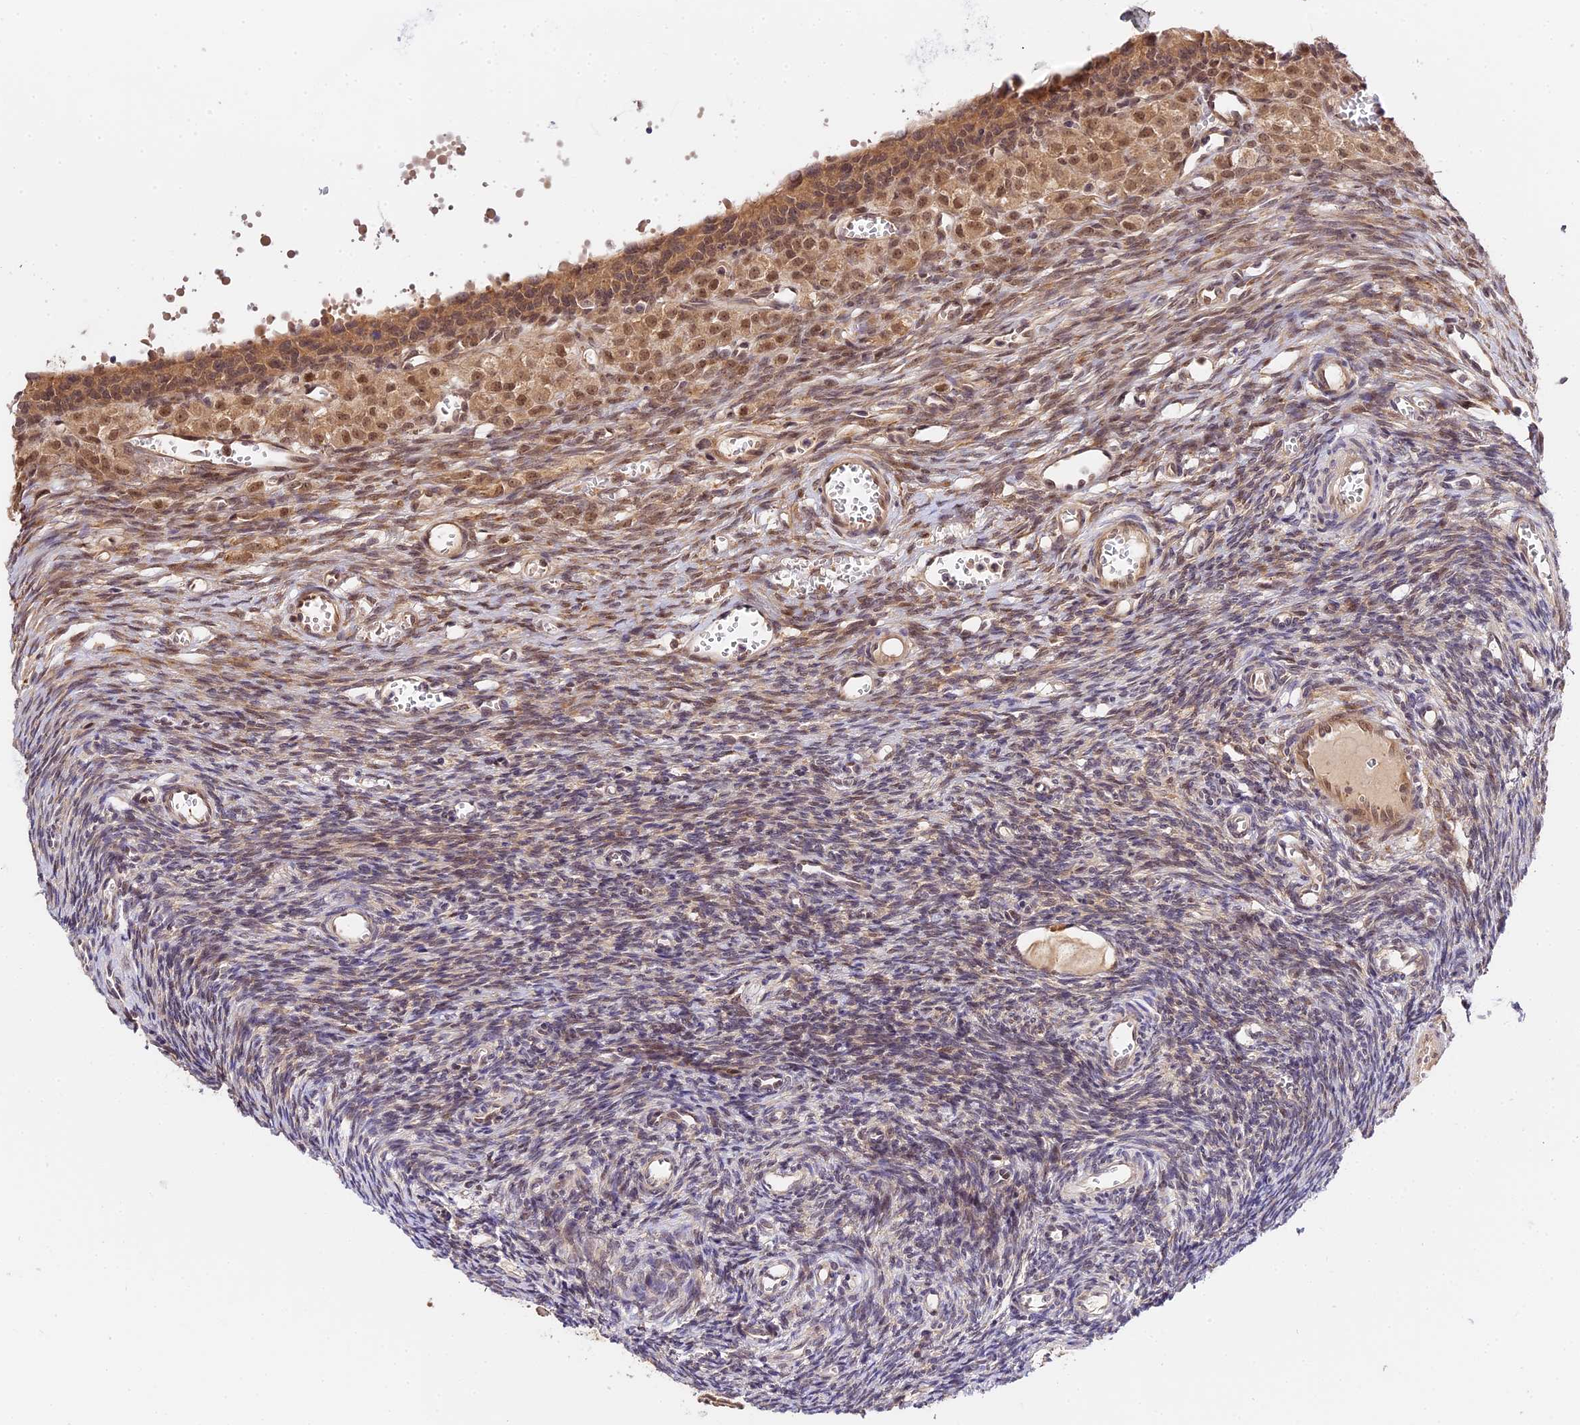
{"staining": {"intensity": "weak", "quantity": "<25%", "location": "cytoplasmic/membranous"}, "tissue": "ovary", "cell_type": "Ovarian stroma cells", "image_type": "normal", "snomed": [{"axis": "morphology", "description": "Normal tissue, NOS"}, {"axis": "topography", "description": "Ovary"}], "caption": "The micrograph exhibits no staining of ovarian stroma cells in benign ovary.", "gene": "IMPACT", "patient": {"sex": "female", "age": 39}}